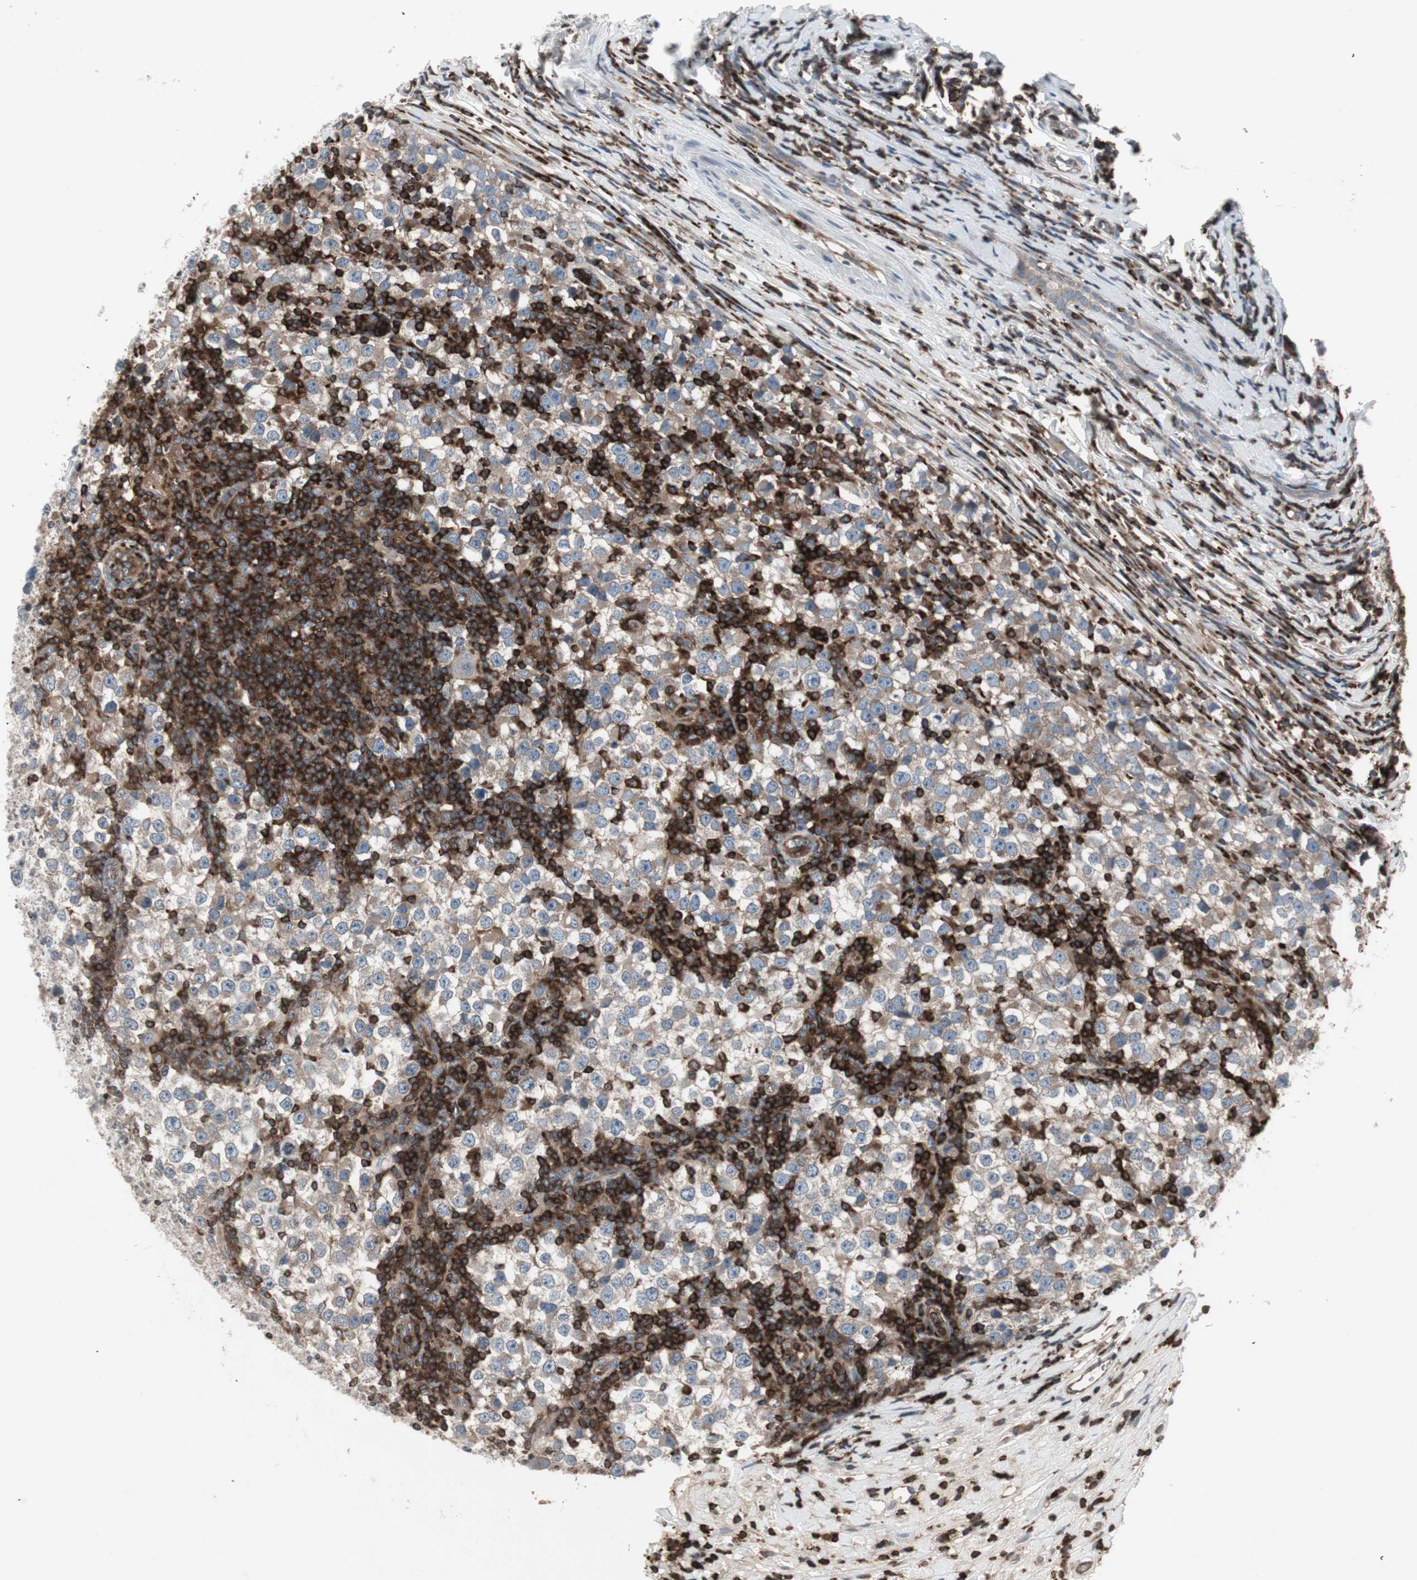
{"staining": {"intensity": "weak", "quantity": "25%-75%", "location": "cytoplasmic/membranous"}, "tissue": "testis cancer", "cell_type": "Tumor cells", "image_type": "cancer", "snomed": [{"axis": "morphology", "description": "Seminoma, NOS"}, {"axis": "topography", "description": "Testis"}], "caption": "A high-resolution histopathology image shows immunohistochemistry (IHC) staining of testis seminoma, which exhibits weak cytoplasmic/membranous expression in approximately 25%-75% of tumor cells.", "gene": "ARHGEF1", "patient": {"sex": "male", "age": 65}}